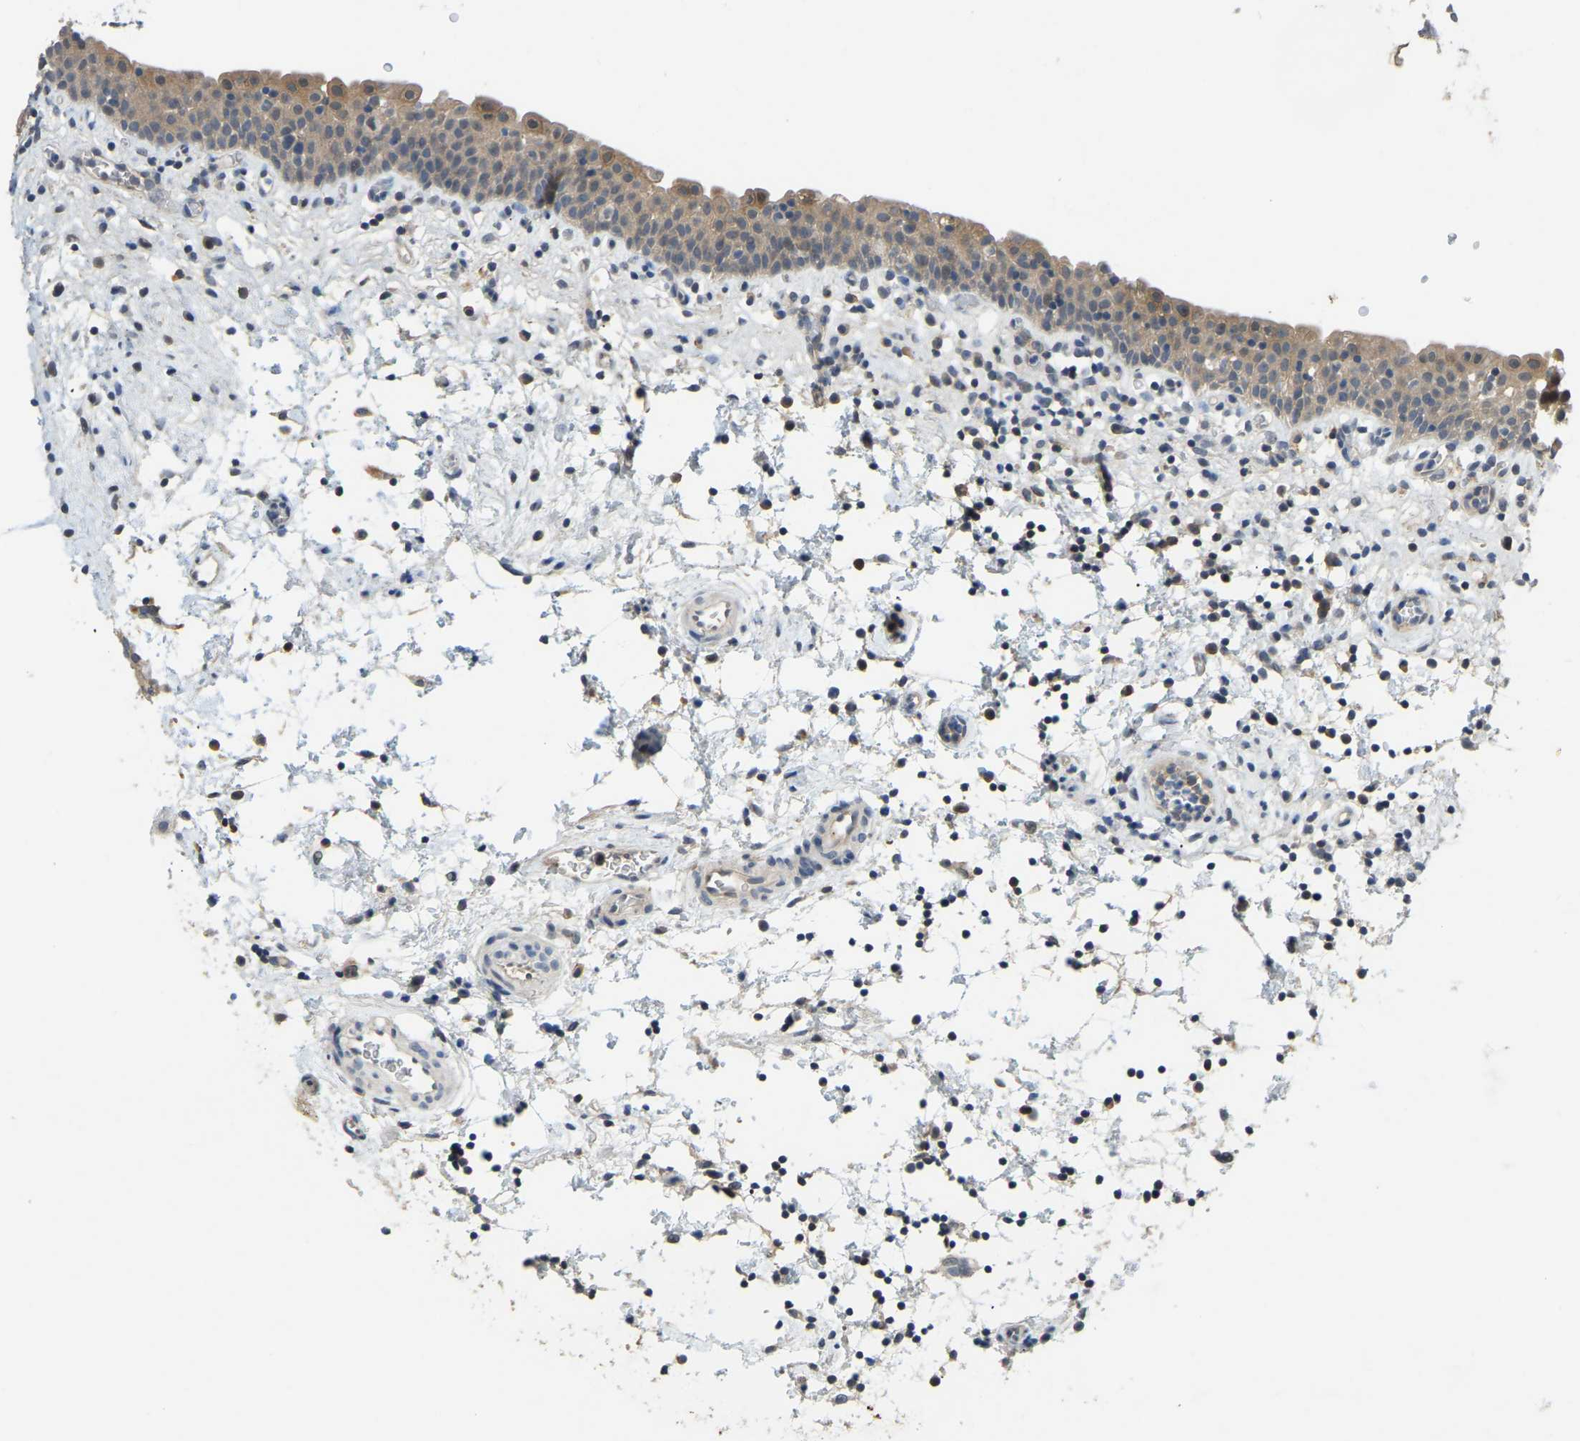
{"staining": {"intensity": "moderate", "quantity": ">75%", "location": "cytoplasmic/membranous"}, "tissue": "urinary bladder", "cell_type": "Urothelial cells", "image_type": "normal", "snomed": [{"axis": "morphology", "description": "Normal tissue, NOS"}, {"axis": "topography", "description": "Urinary bladder"}], "caption": "Urinary bladder was stained to show a protein in brown. There is medium levels of moderate cytoplasmic/membranous staining in about >75% of urothelial cells. The protein is shown in brown color, while the nuclei are stained blue.", "gene": "AHNAK", "patient": {"sex": "male", "age": 37}}